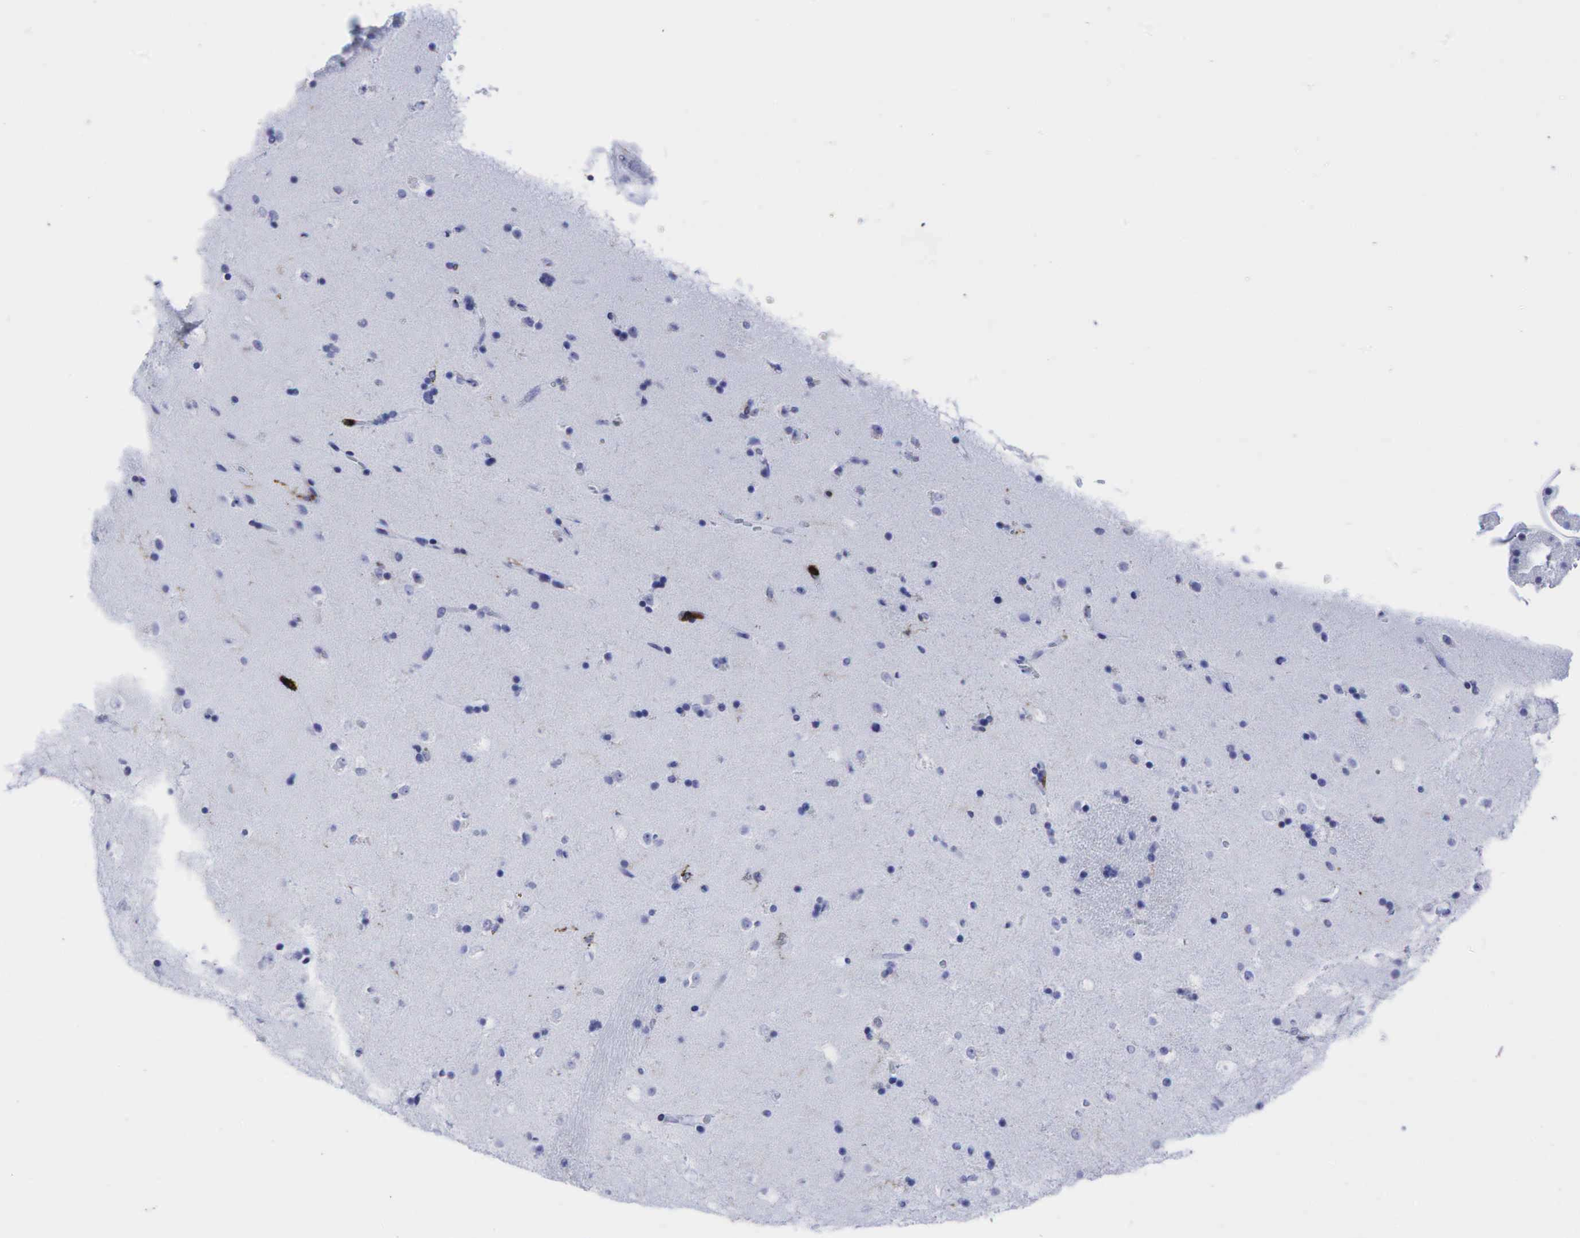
{"staining": {"intensity": "negative", "quantity": "none", "location": "none"}, "tissue": "caudate", "cell_type": "Glial cells", "image_type": "normal", "snomed": [{"axis": "morphology", "description": "Normal tissue, NOS"}, {"axis": "topography", "description": "Lateral ventricle wall"}], "caption": "Glial cells show no significant protein staining in normal caudate. (DAB immunohistochemistry (IHC), high magnification).", "gene": "PTPRC", "patient": {"sex": "female", "age": 54}}